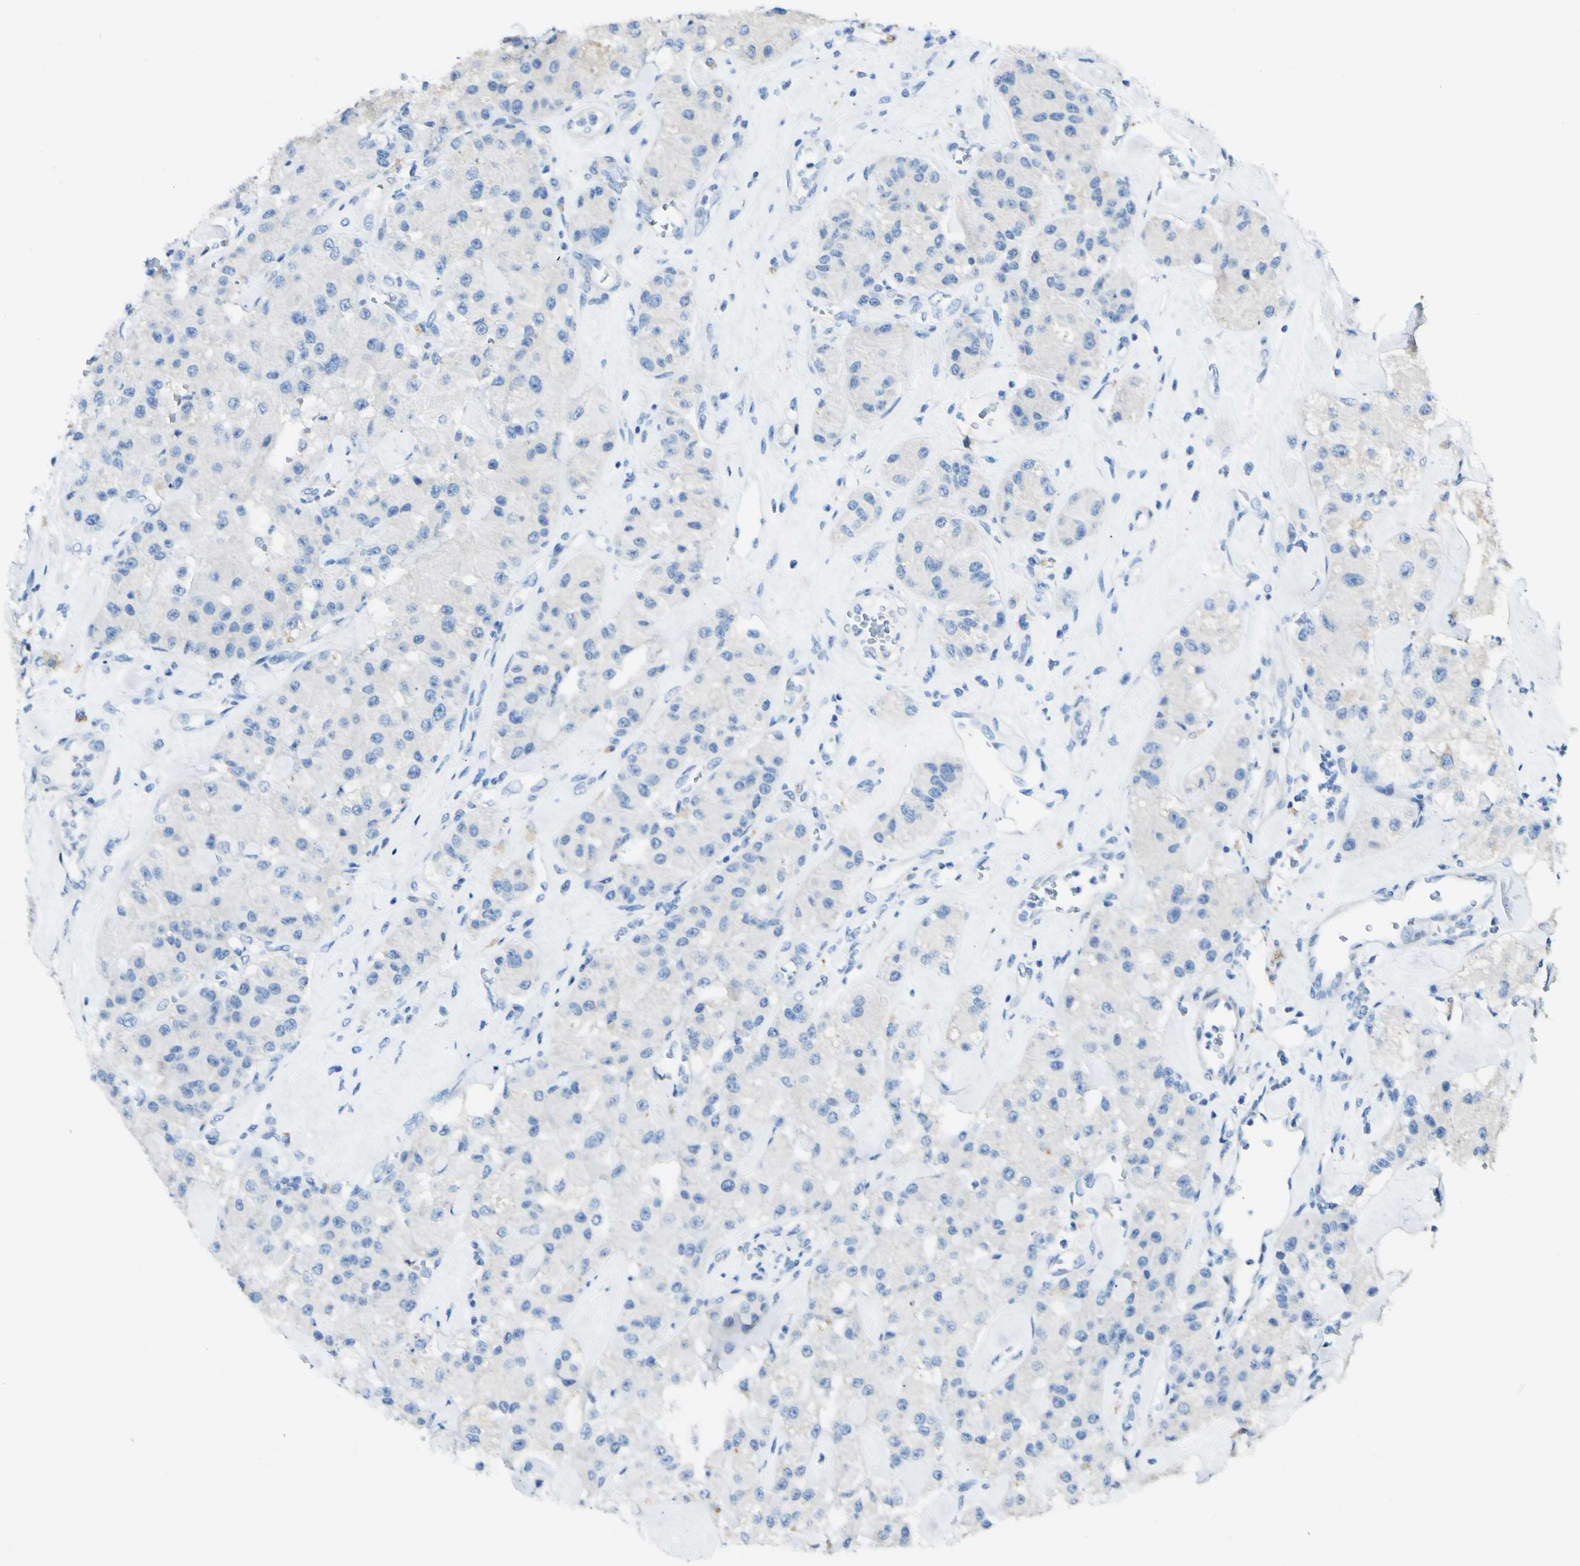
{"staining": {"intensity": "negative", "quantity": "none", "location": "none"}, "tissue": "carcinoid", "cell_type": "Tumor cells", "image_type": "cancer", "snomed": [{"axis": "morphology", "description": "Carcinoid, malignant, NOS"}, {"axis": "topography", "description": "Pancreas"}], "caption": "An IHC histopathology image of carcinoid is shown. There is no staining in tumor cells of carcinoid.", "gene": "FGF4", "patient": {"sex": "male", "age": 41}}